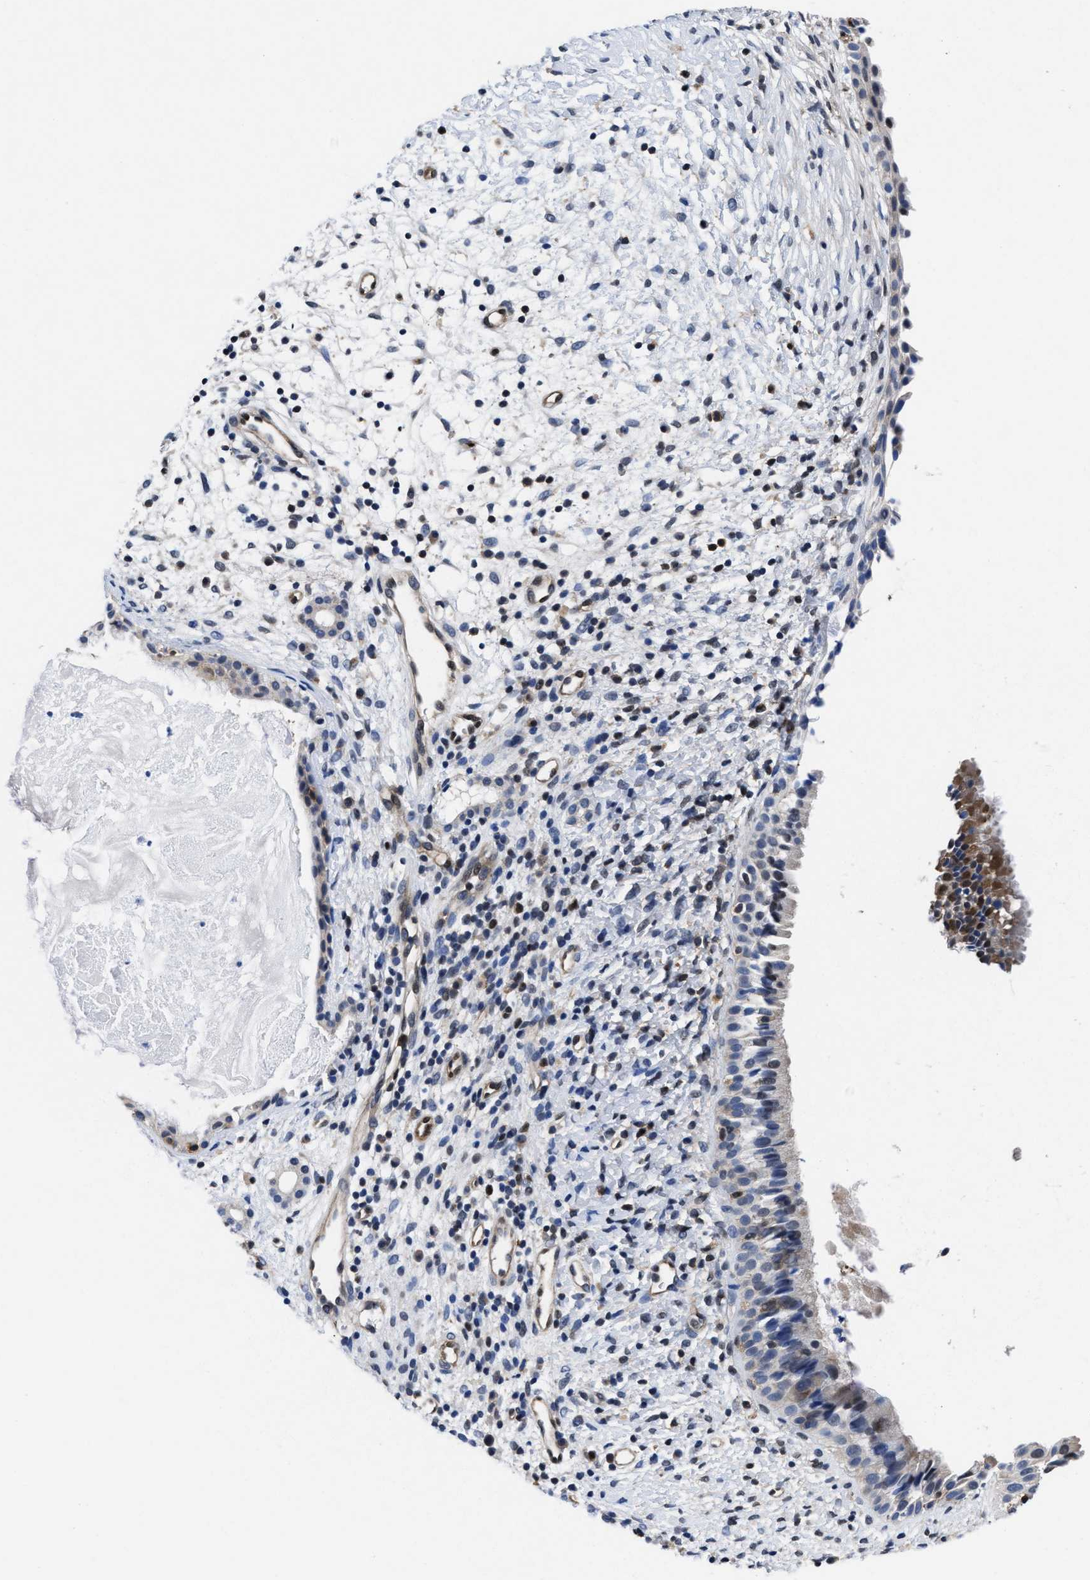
{"staining": {"intensity": "moderate", "quantity": "<25%", "location": "nuclear"}, "tissue": "nasopharynx", "cell_type": "Respiratory epithelial cells", "image_type": "normal", "snomed": [{"axis": "morphology", "description": "Normal tissue, NOS"}, {"axis": "topography", "description": "Nasopharynx"}], "caption": "An immunohistochemistry (IHC) photomicrograph of normal tissue is shown. Protein staining in brown labels moderate nuclear positivity in nasopharynx within respiratory epithelial cells. (IHC, brightfield microscopy, high magnification).", "gene": "ACLY", "patient": {"sex": "male", "age": 22}}